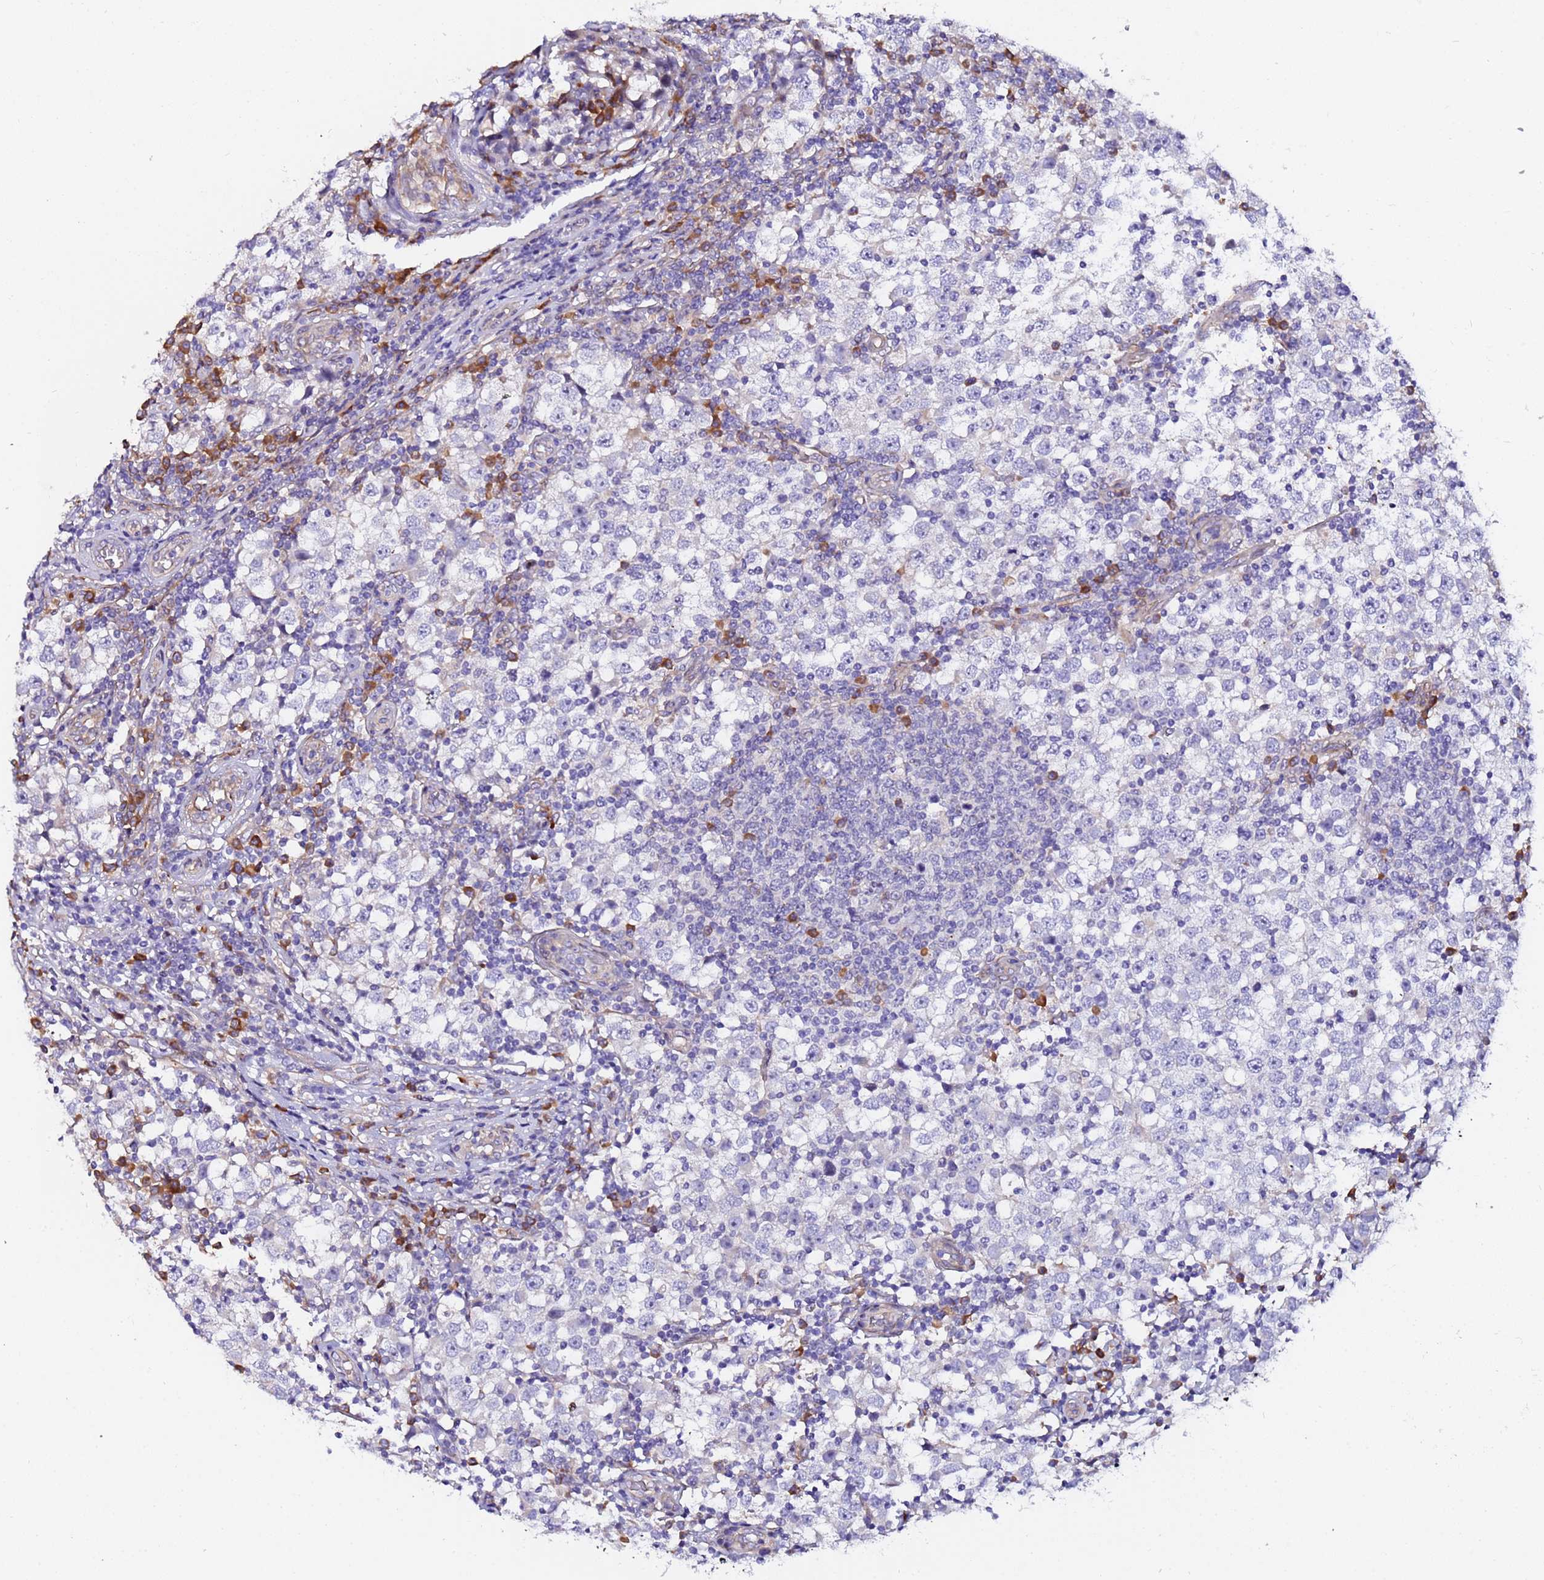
{"staining": {"intensity": "negative", "quantity": "none", "location": "none"}, "tissue": "testis cancer", "cell_type": "Tumor cells", "image_type": "cancer", "snomed": [{"axis": "morphology", "description": "Seminoma, NOS"}, {"axis": "topography", "description": "Testis"}], "caption": "Immunohistochemistry image of human testis seminoma stained for a protein (brown), which reveals no expression in tumor cells.", "gene": "JRKL", "patient": {"sex": "male", "age": 65}}